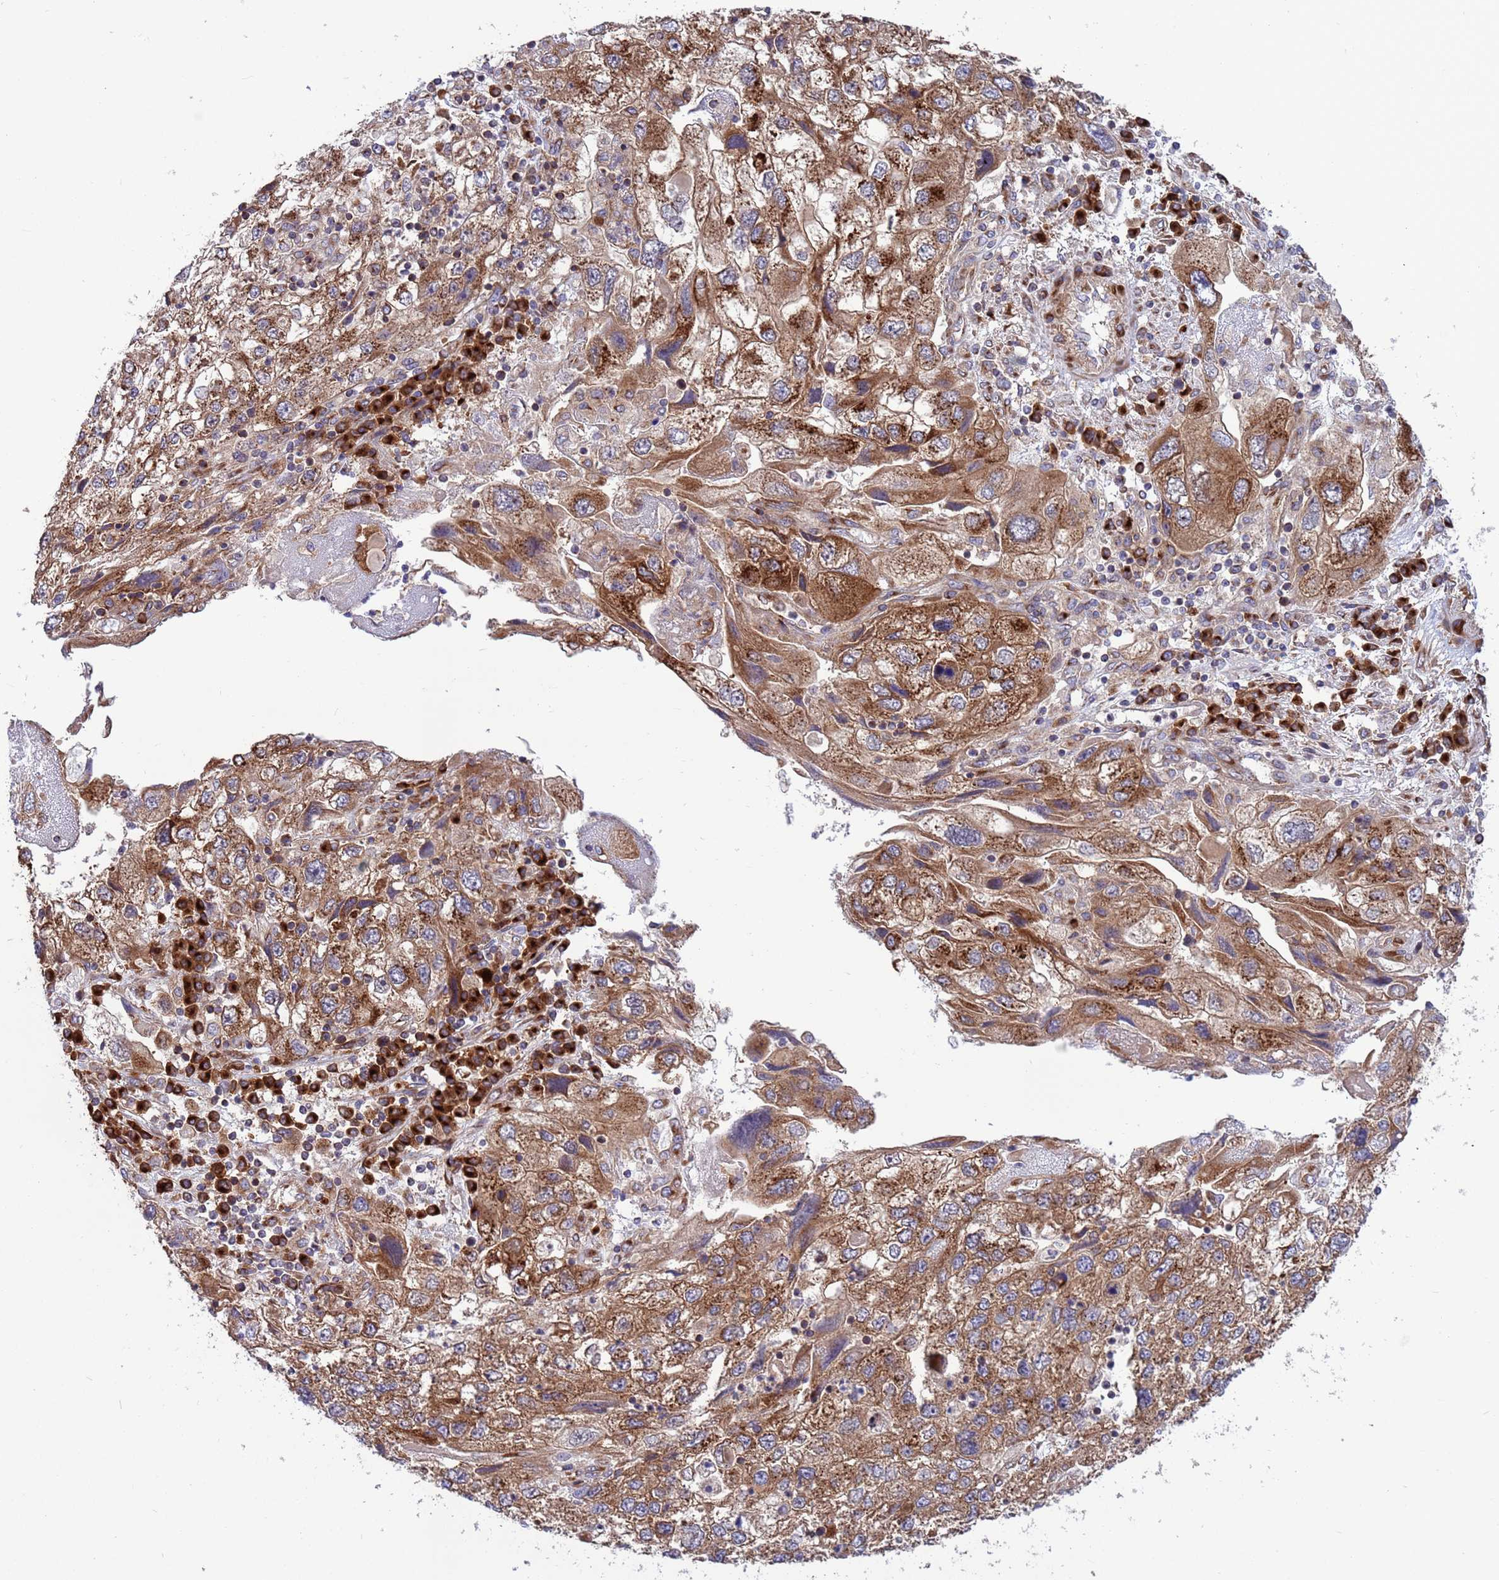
{"staining": {"intensity": "moderate", "quantity": ">75%", "location": "cytoplasmic/membranous"}, "tissue": "endometrial cancer", "cell_type": "Tumor cells", "image_type": "cancer", "snomed": [{"axis": "morphology", "description": "Adenocarcinoma, NOS"}, {"axis": "topography", "description": "Endometrium"}], "caption": "A brown stain labels moderate cytoplasmic/membranous positivity of a protein in human endometrial adenocarcinoma tumor cells.", "gene": "ZC3HAV1", "patient": {"sex": "female", "age": 49}}